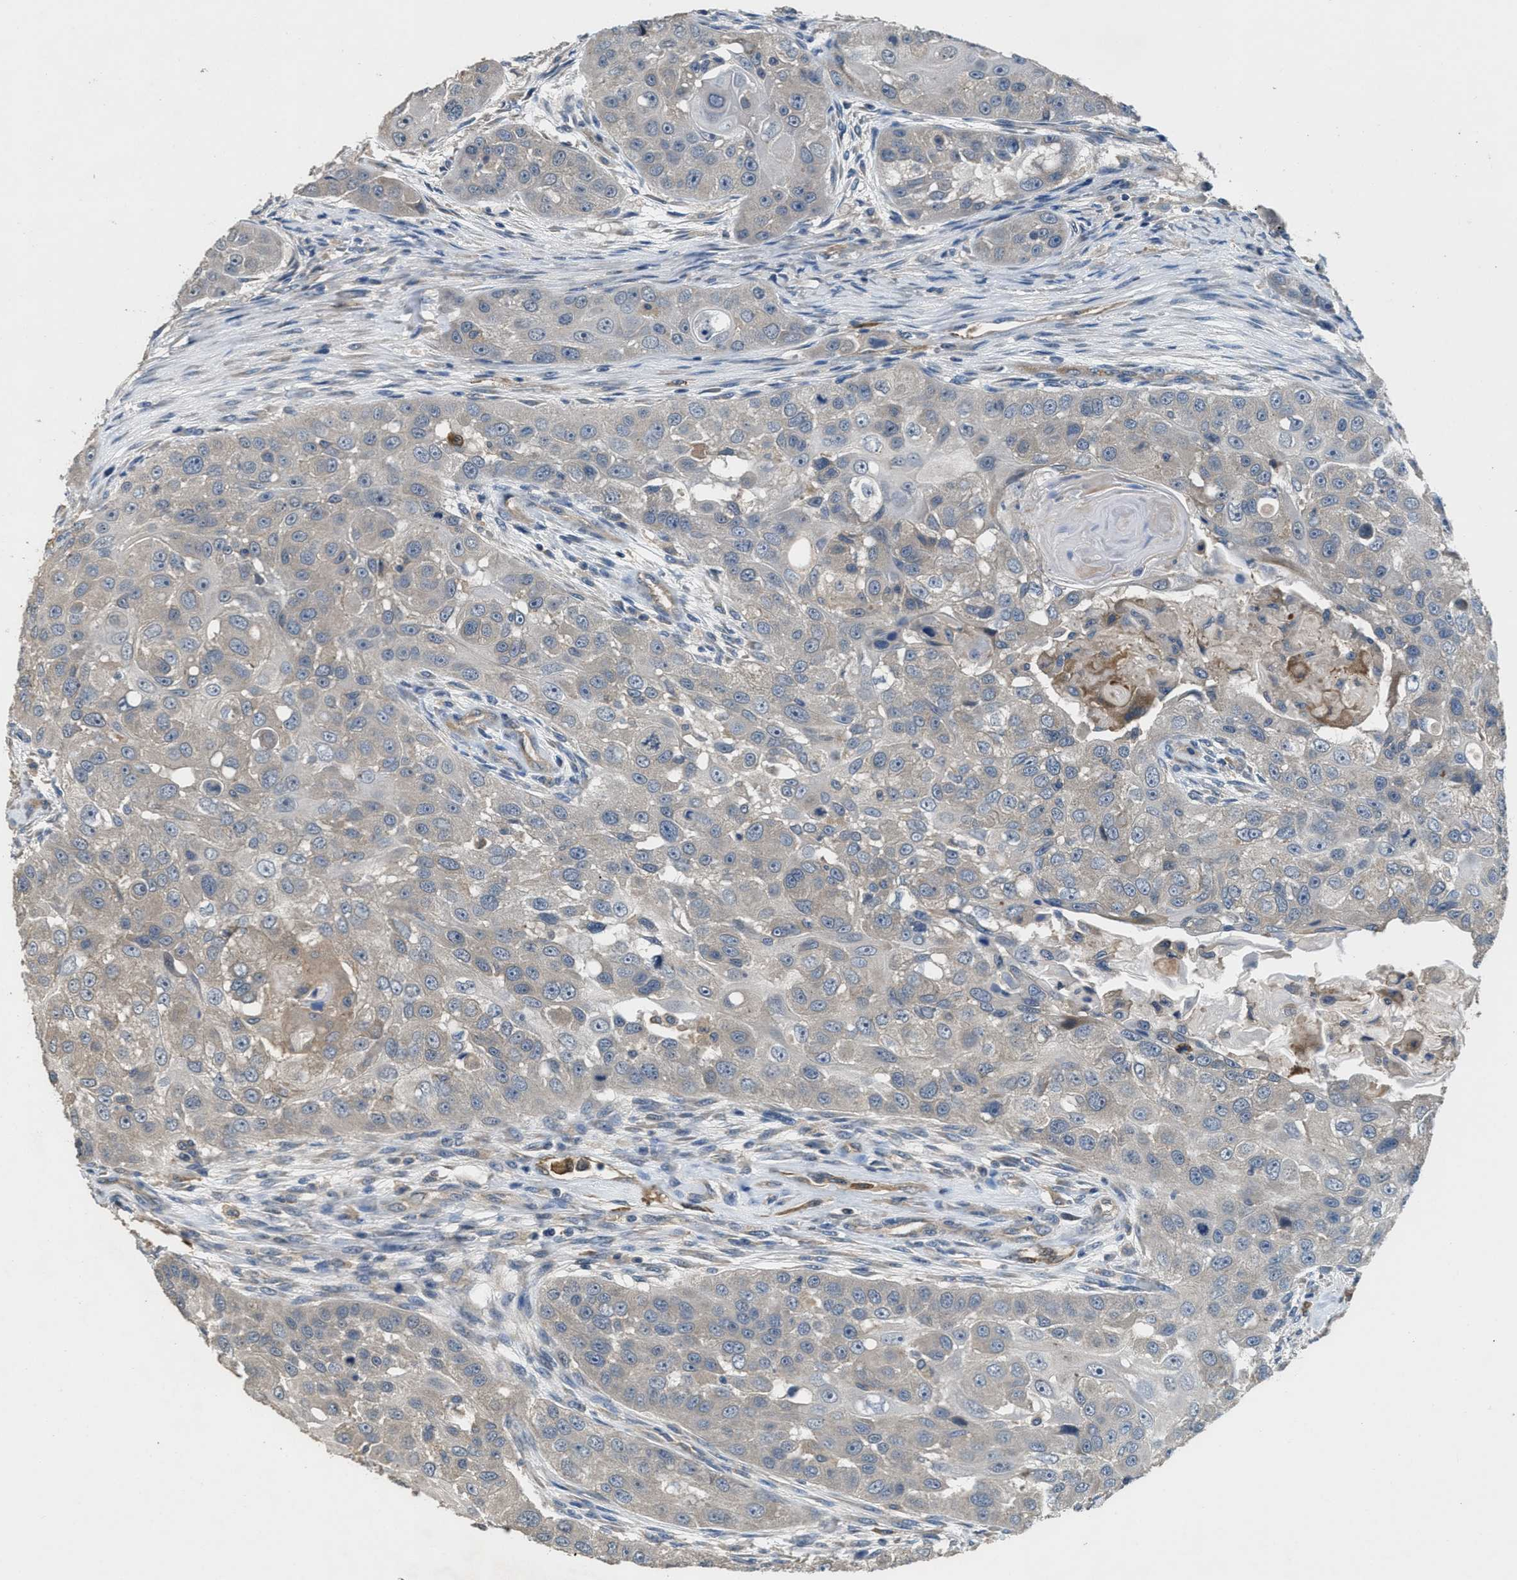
{"staining": {"intensity": "weak", "quantity": ">75%", "location": "cytoplasmic/membranous"}, "tissue": "head and neck cancer", "cell_type": "Tumor cells", "image_type": "cancer", "snomed": [{"axis": "morphology", "description": "Normal tissue, NOS"}, {"axis": "morphology", "description": "Squamous cell carcinoma, NOS"}, {"axis": "topography", "description": "Skeletal muscle"}, {"axis": "topography", "description": "Head-Neck"}], "caption": "Immunohistochemical staining of head and neck squamous cell carcinoma exhibits low levels of weak cytoplasmic/membranous staining in about >75% of tumor cells. (DAB IHC, brown staining for protein, blue staining for nuclei).", "gene": "DGKE", "patient": {"sex": "male", "age": 51}}